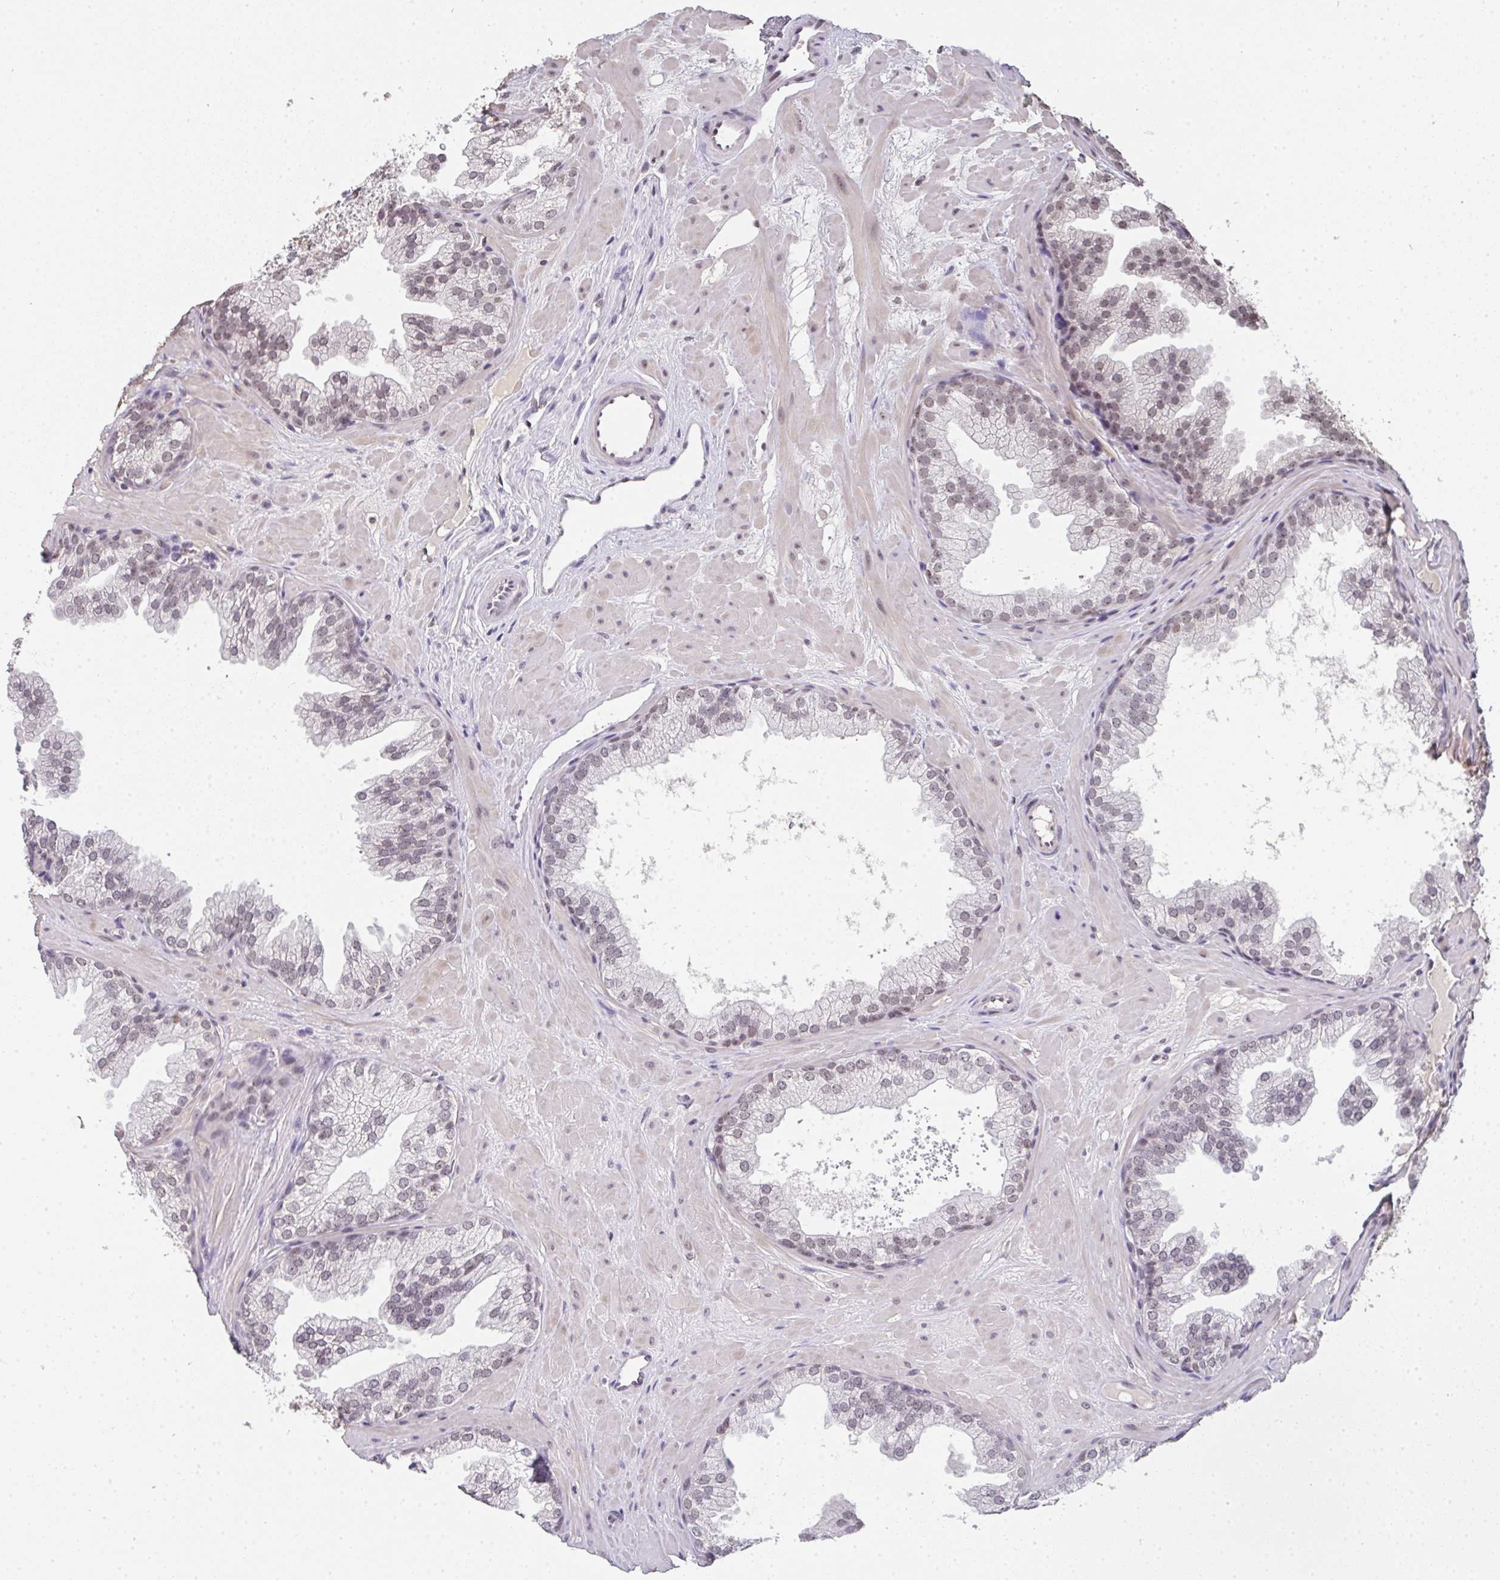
{"staining": {"intensity": "weak", "quantity": ">75%", "location": "nuclear"}, "tissue": "prostate", "cell_type": "Glandular cells", "image_type": "normal", "snomed": [{"axis": "morphology", "description": "Normal tissue, NOS"}, {"axis": "topography", "description": "Prostate"}], "caption": "Benign prostate demonstrates weak nuclear staining in approximately >75% of glandular cells (DAB IHC, brown staining for protein, blue staining for nuclei)..", "gene": "DKC1", "patient": {"sex": "male", "age": 37}}